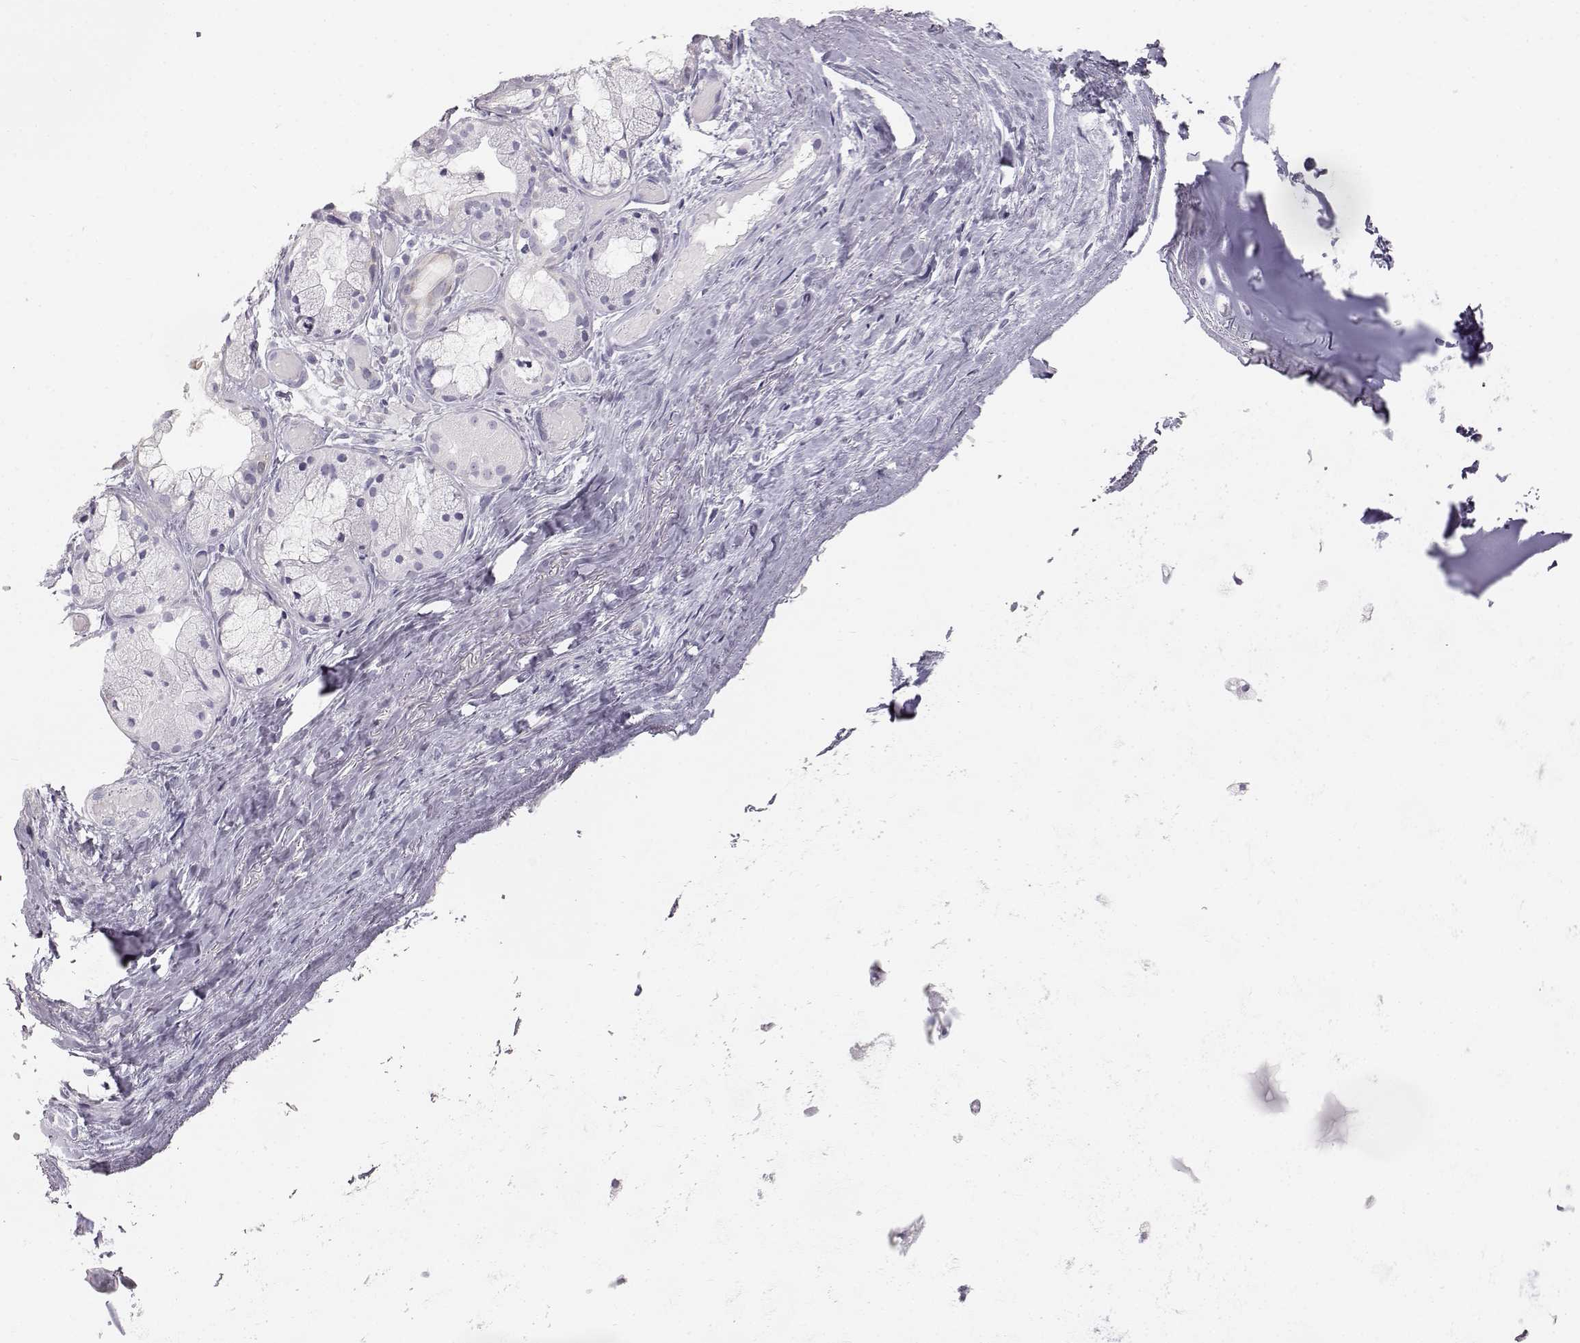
{"staining": {"intensity": "negative", "quantity": "none", "location": "none"}, "tissue": "soft tissue", "cell_type": "Fibroblasts", "image_type": "normal", "snomed": [{"axis": "morphology", "description": "Normal tissue, NOS"}, {"axis": "topography", "description": "Cartilage tissue"}], "caption": "The image shows no significant positivity in fibroblasts of soft tissue.", "gene": "KRT31", "patient": {"sex": "male", "age": 62}}